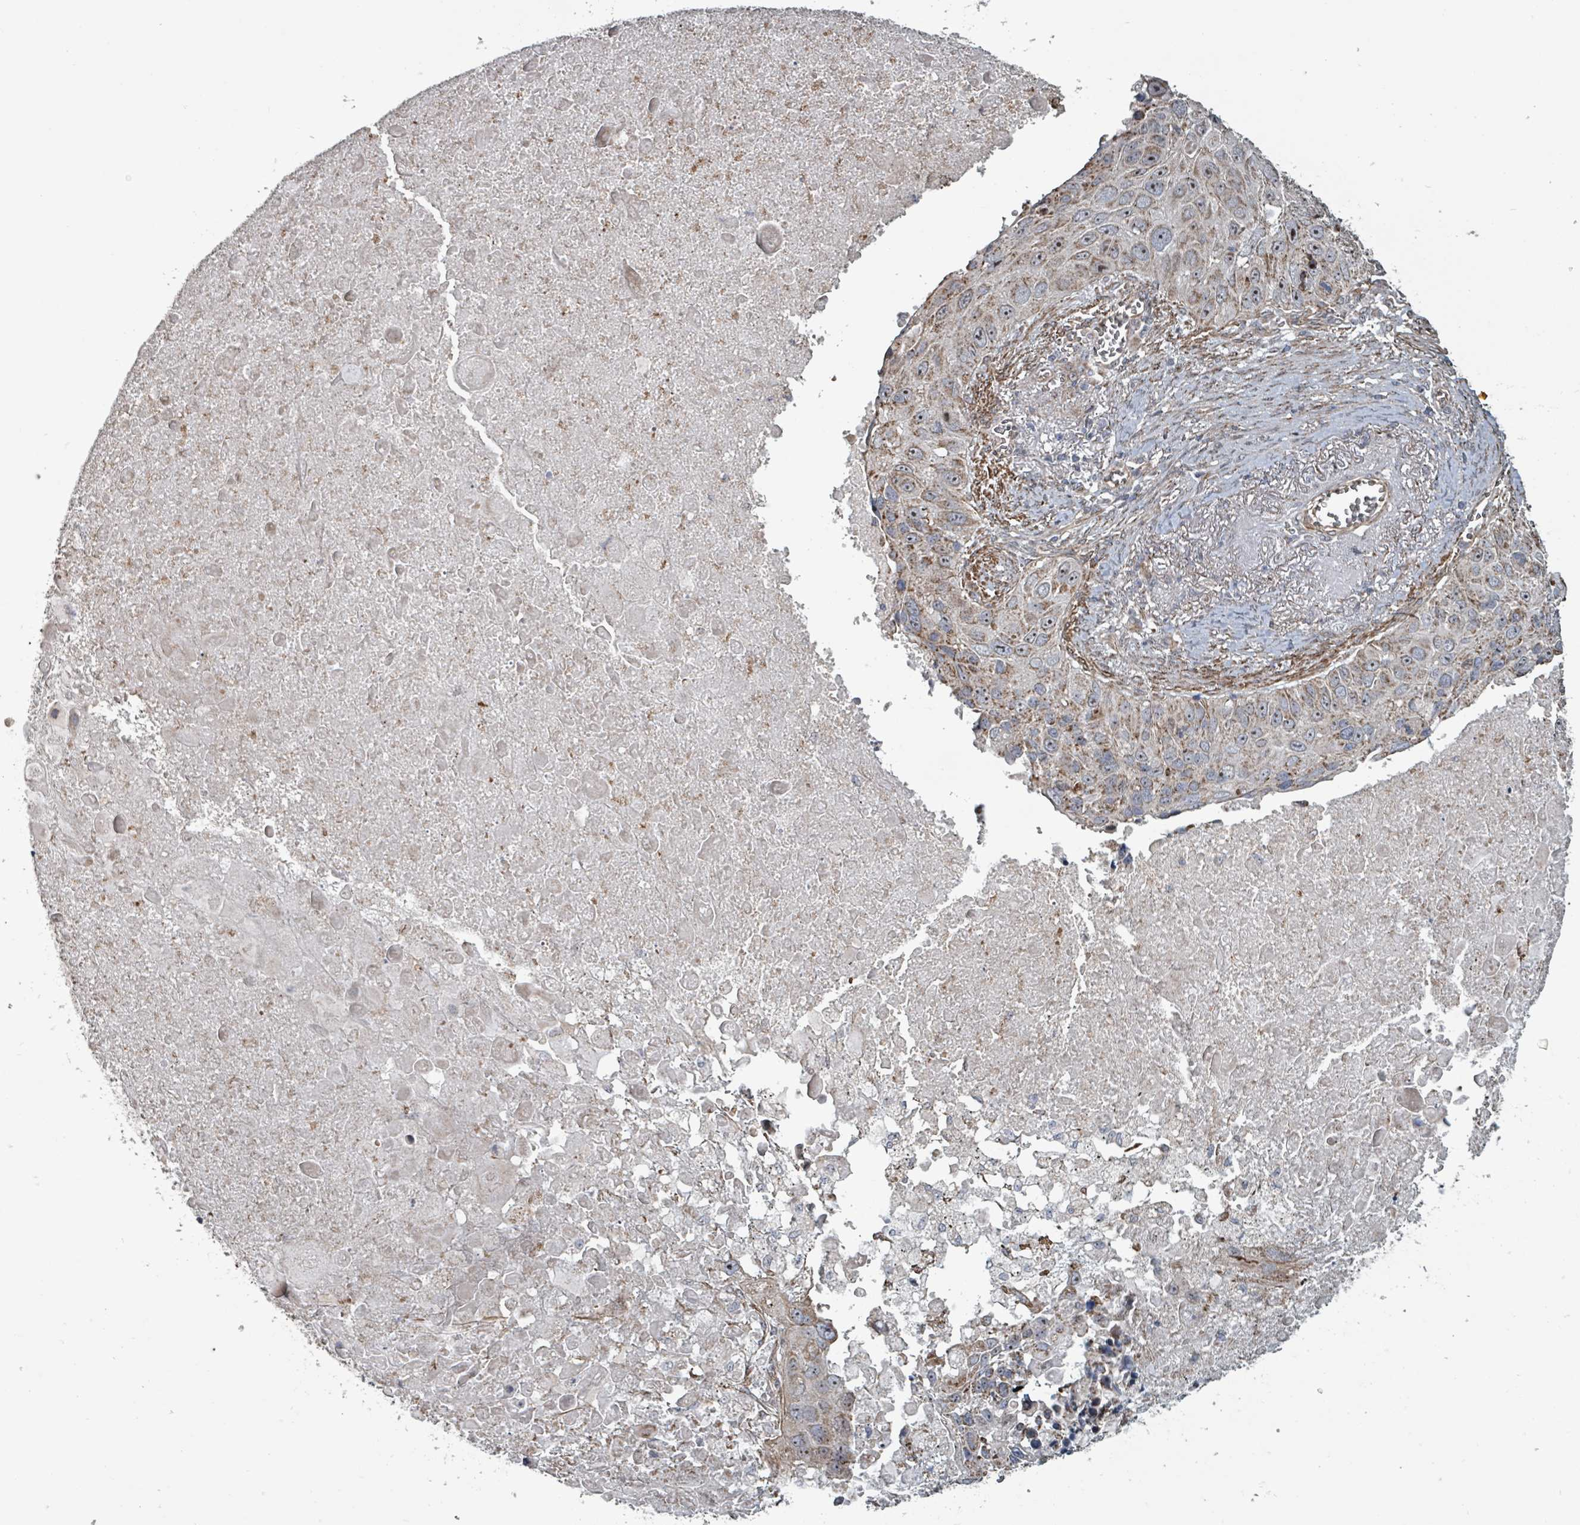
{"staining": {"intensity": "weak", "quantity": "25%-75%", "location": "cytoplasmic/membranous"}, "tissue": "lung cancer", "cell_type": "Tumor cells", "image_type": "cancer", "snomed": [{"axis": "morphology", "description": "Squamous cell carcinoma, NOS"}, {"axis": "topography", "description": "Lung"}], "caption": "A high-resolution histopathology image shows immunohistochemistry (IHC) staining of lung cancer (squamous cell carcinoma), which shows weak cytoplasmic/membranous staining in about 25%-75% of tumor cells.", "gene": "MRPL4", "patient": {"sex": "male", "age": 66}}